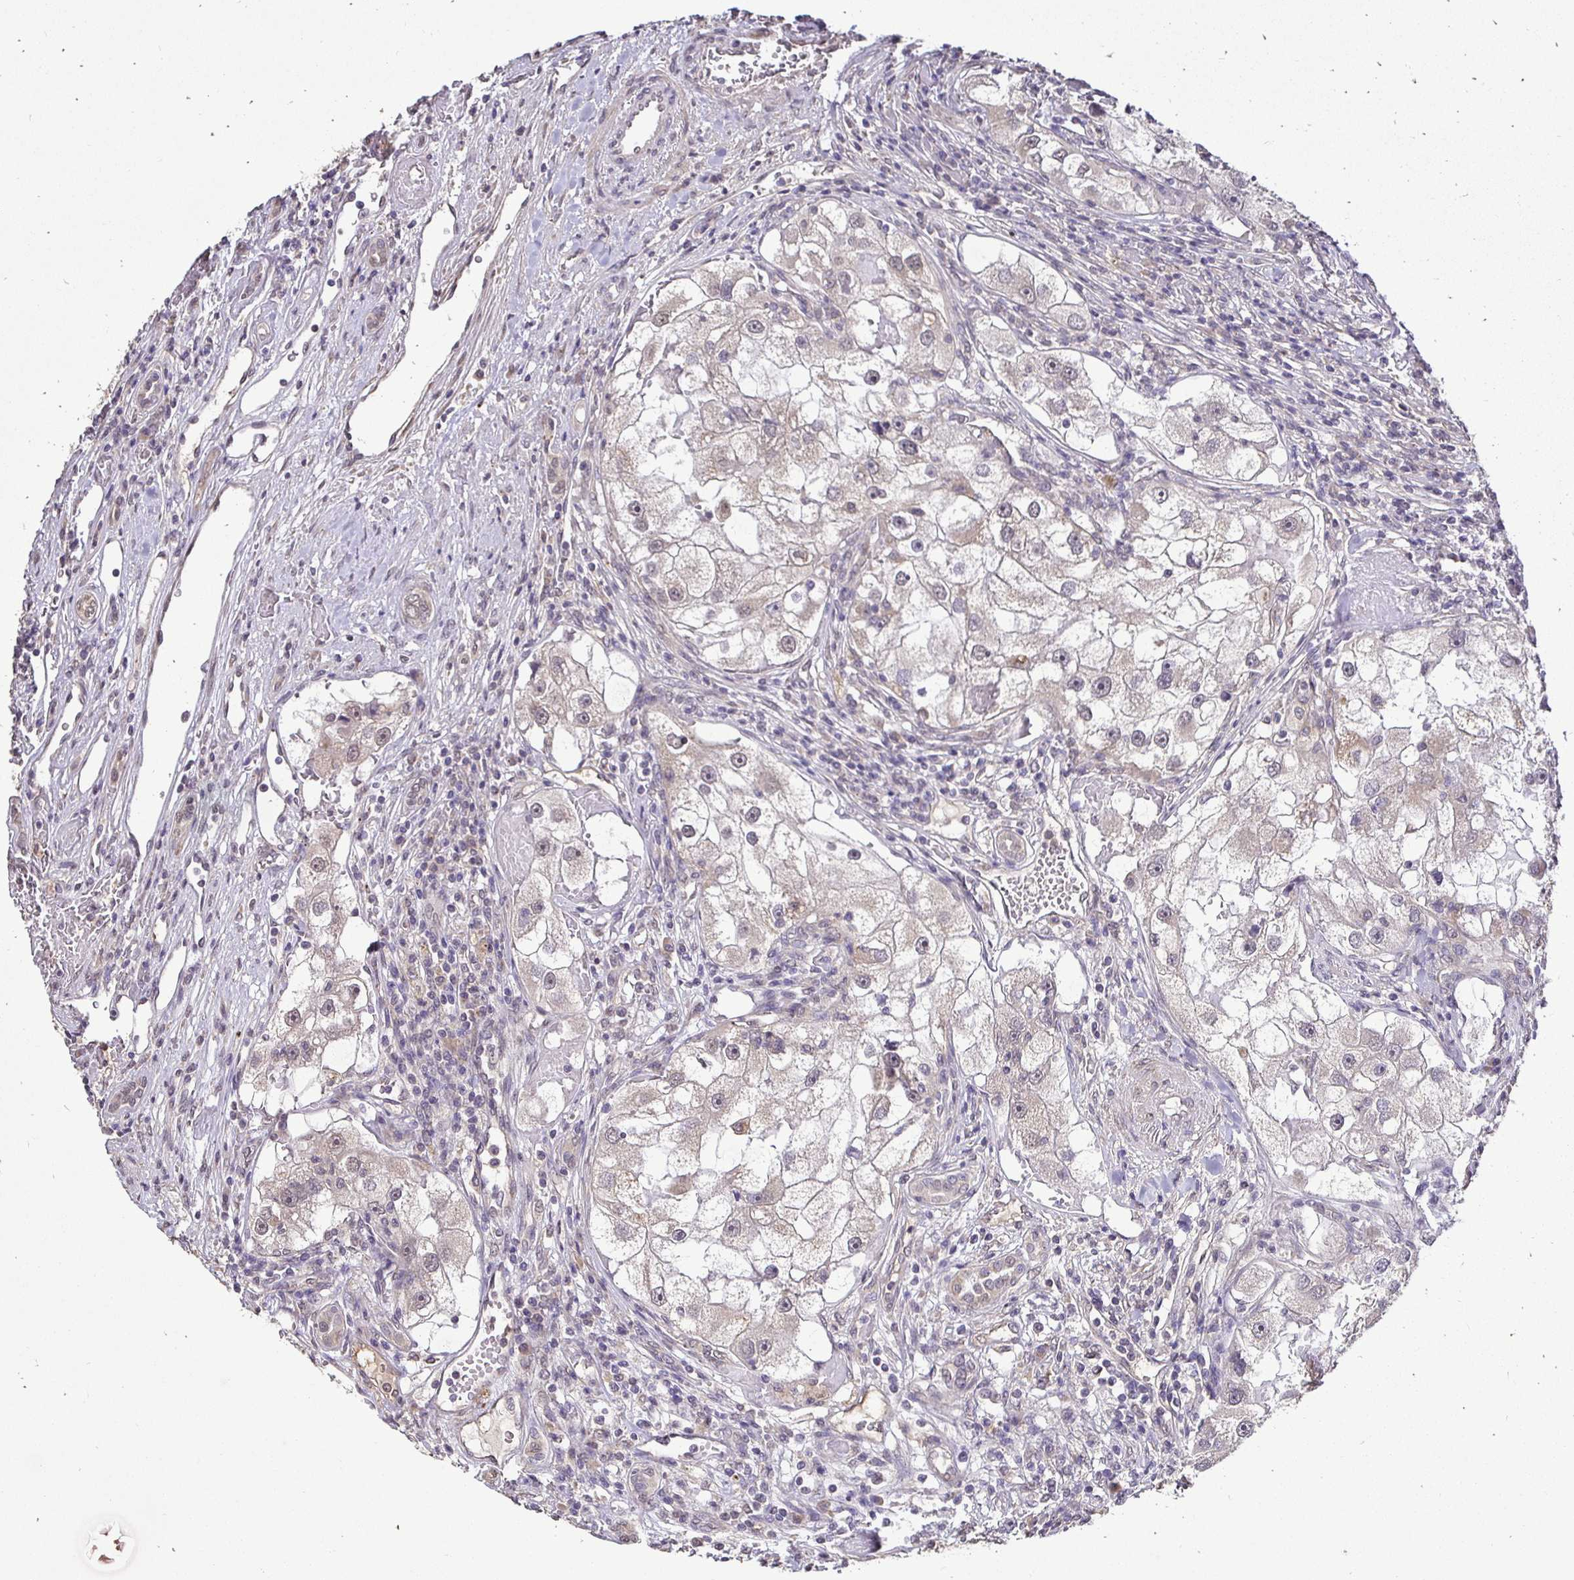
{"staining": {"intensity": "weak", "quantity": "25%-75%", "location": "cytoplasmic/membranous"}, "tissue": "renal cancer", "cell_type": "Tumor cells", "image_type": "cancer", "snomed": [{"axis": "morphology", "description": "Adenocarcinoma, NOS"}, {"axis": "topography", "description": "Kidney"}], "caption": "This is a histology image of IHC staining of renal cancer (adenocarcinoma), which shows weak positivity in the cytoplasmic/membranous of tumor cells.", "gene": "RHEBL1", "patient": {"sex": "male", "age": 63}}